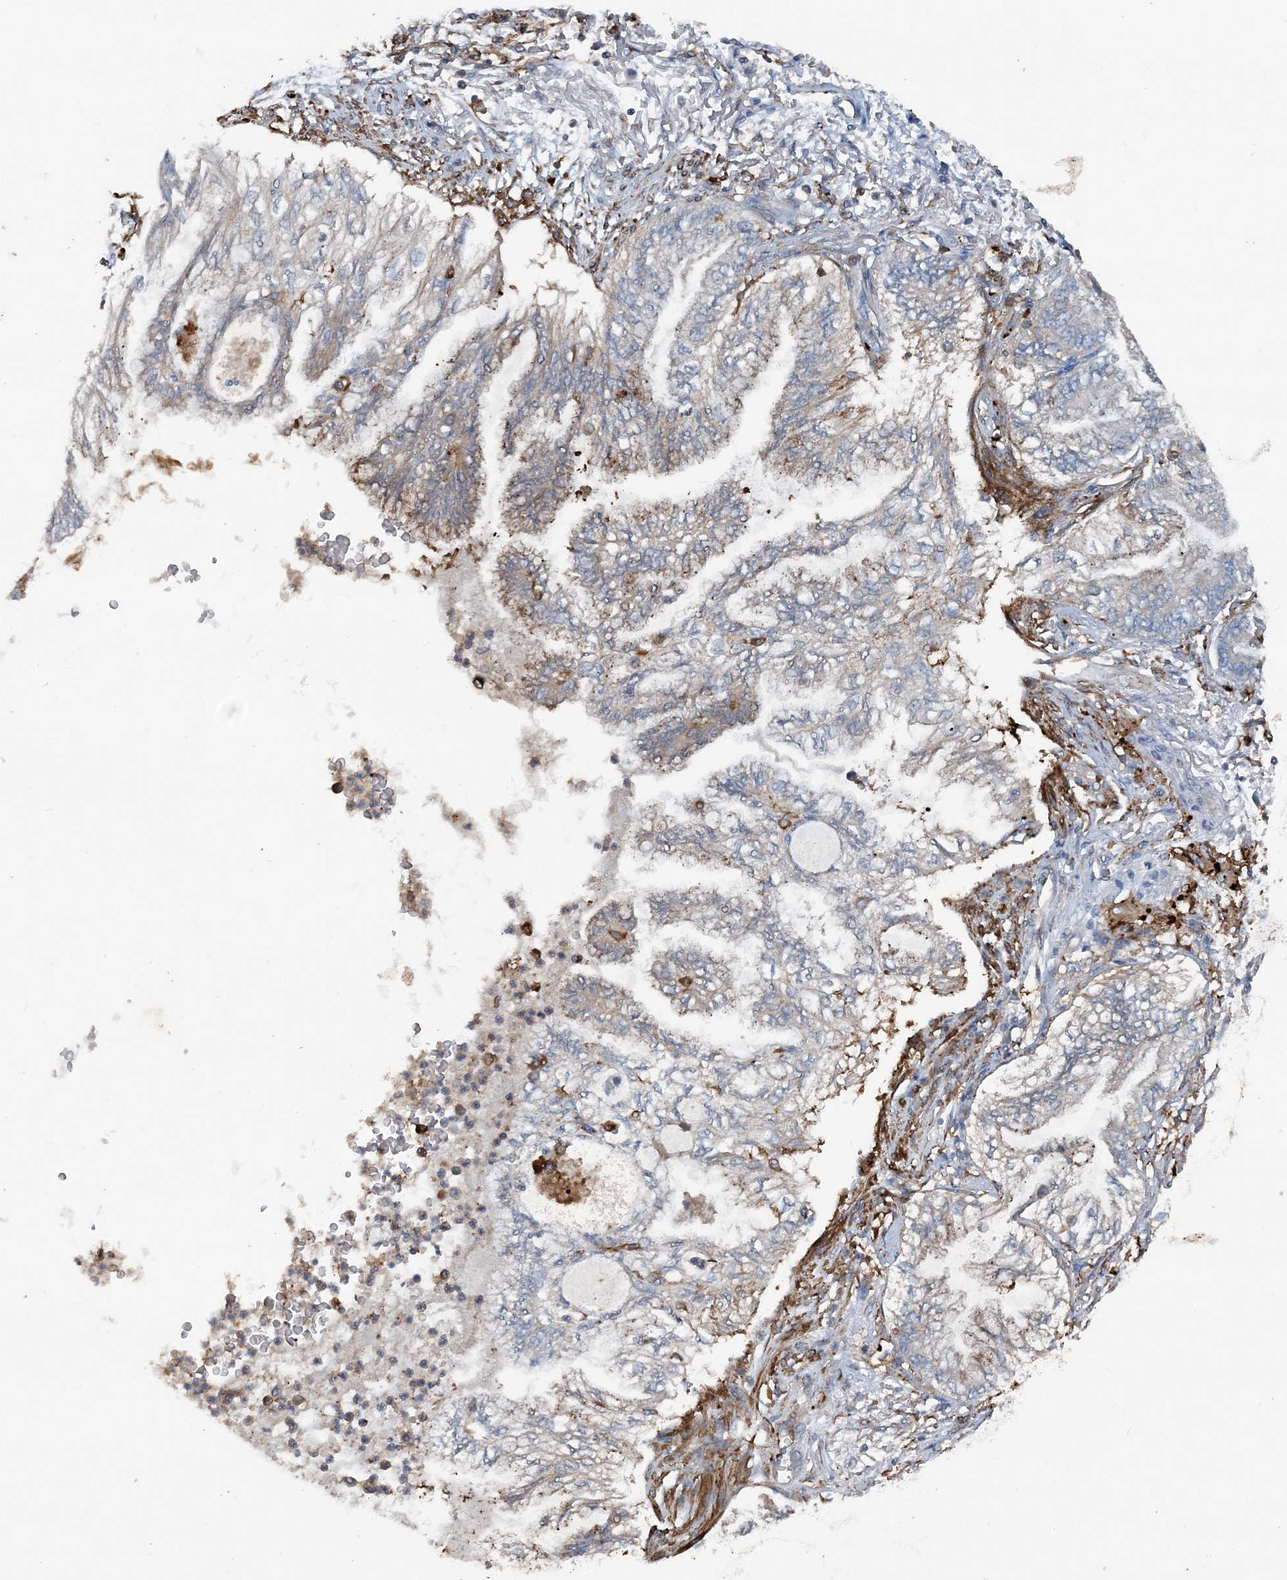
{"staining": {"intensity": "weak", "quantity": "25%-75%", "location": "cytoplasmic/membranous"}, "tissue": "lung cancer", "cell_type": "Tumor cells", "image_type": "cancer", "snomed": [{"axis": "morphology", "description": "Adenocarcinoma, NOS"}, {"axis": "topography", "description": "Lung"}], "caption": "DAB immunohistochemical staining of lung adenocarcinoma demonstrates weak cytoplasmic/membranous protein staining in approximately 25%-75% of tumor cells.", "gene": "DGUOK", "patient": {"sex": "female", "age": 70}}